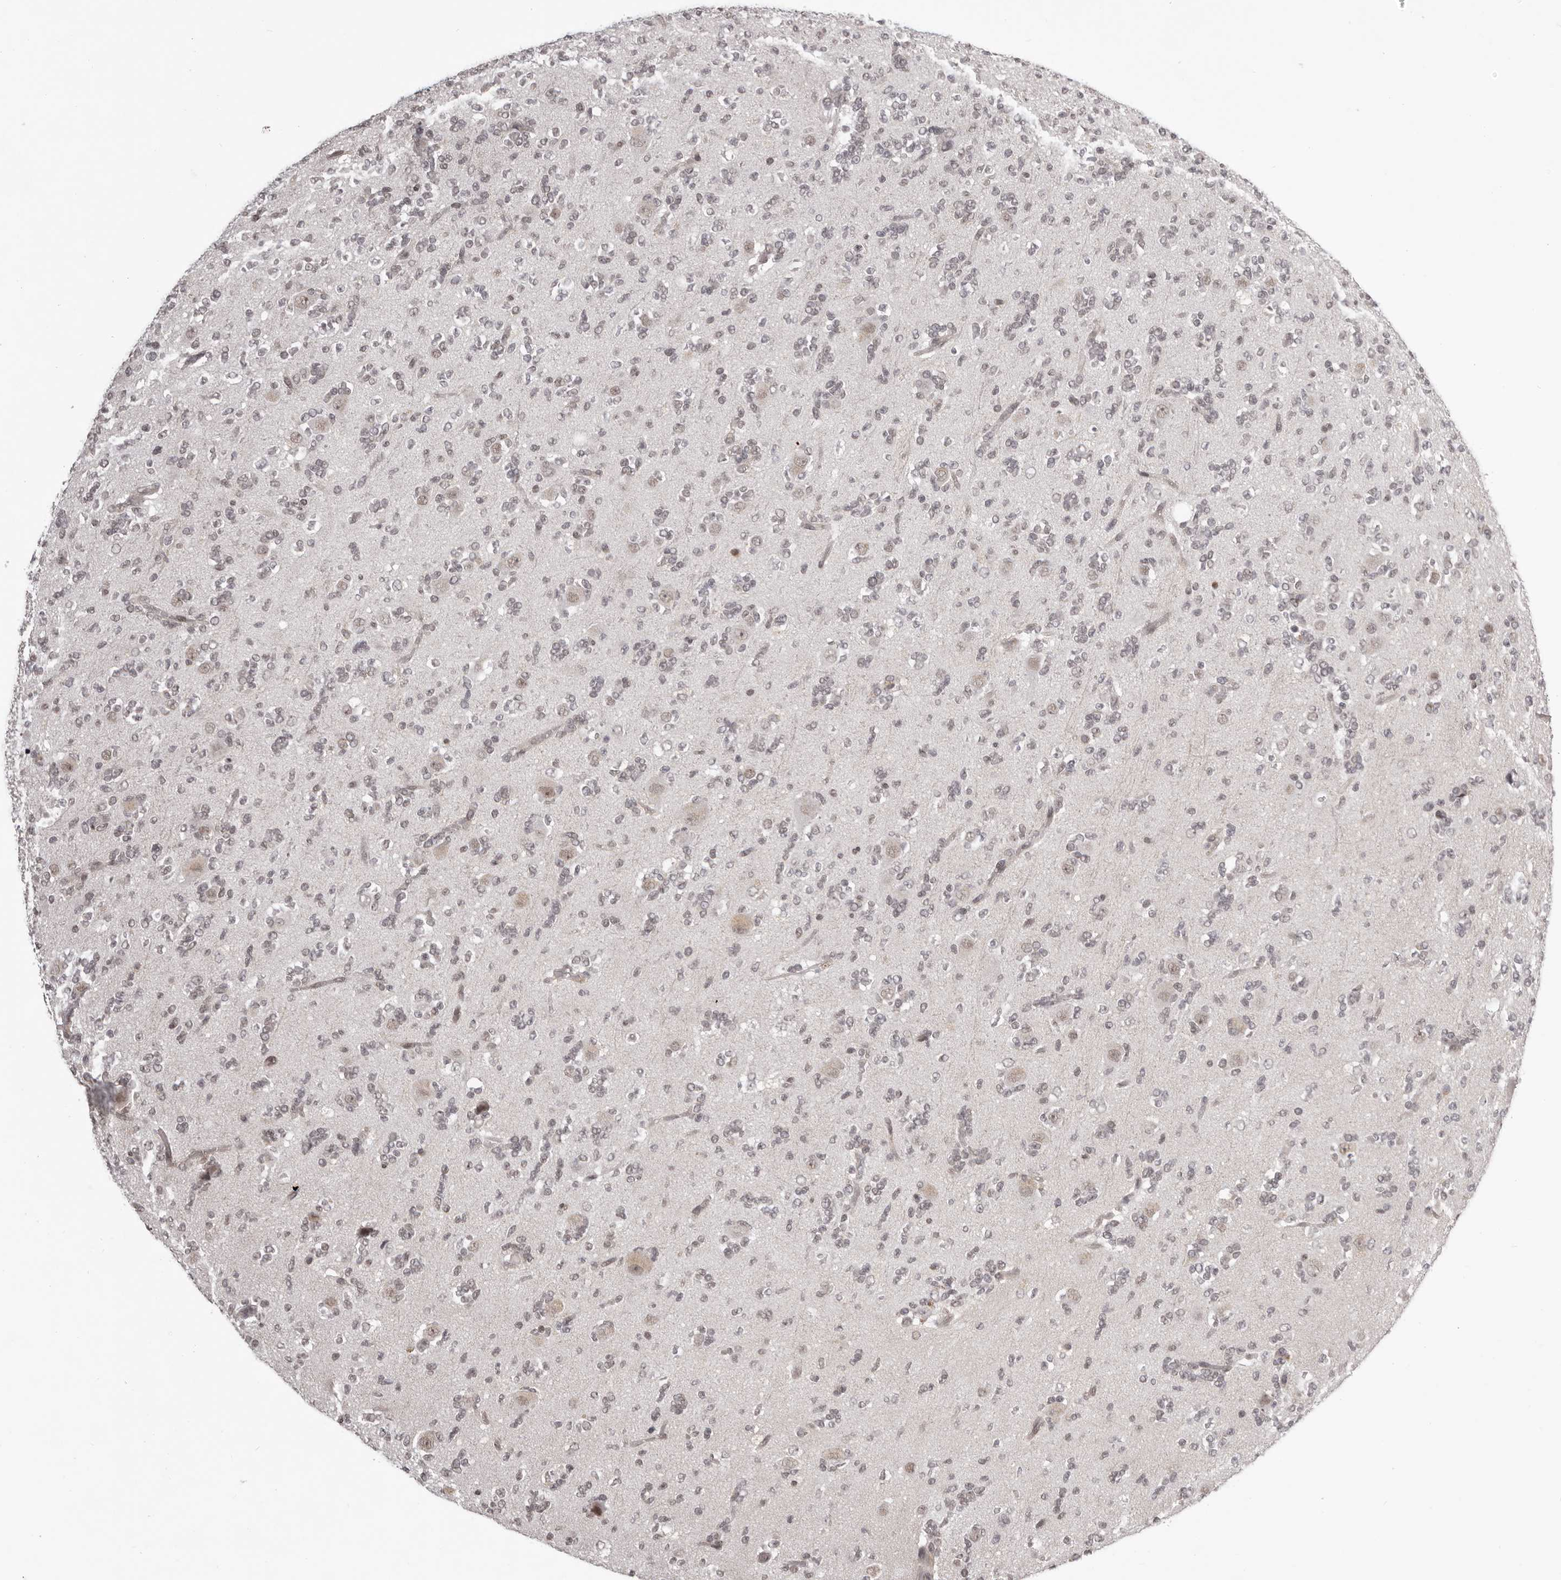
{"staining": {"intensity": "negative", "quantity": "none", "location": "none"}, "tissue": "glioma", "cell_type": "Tumor cells", "image_type": "cancer", "snomed": [{"axis": "morphology", "description": "Glioma, malignant, High grade"}, {"axis": "topography", "description": "Brain"}], "caption": "Immunohistochemistry (IHC) micrograph of human glioma stained for a protein (brown), which displays no staining in tumor cells.", "gene": "RNF2", "patient": {"sex": "female", "age": 62}}